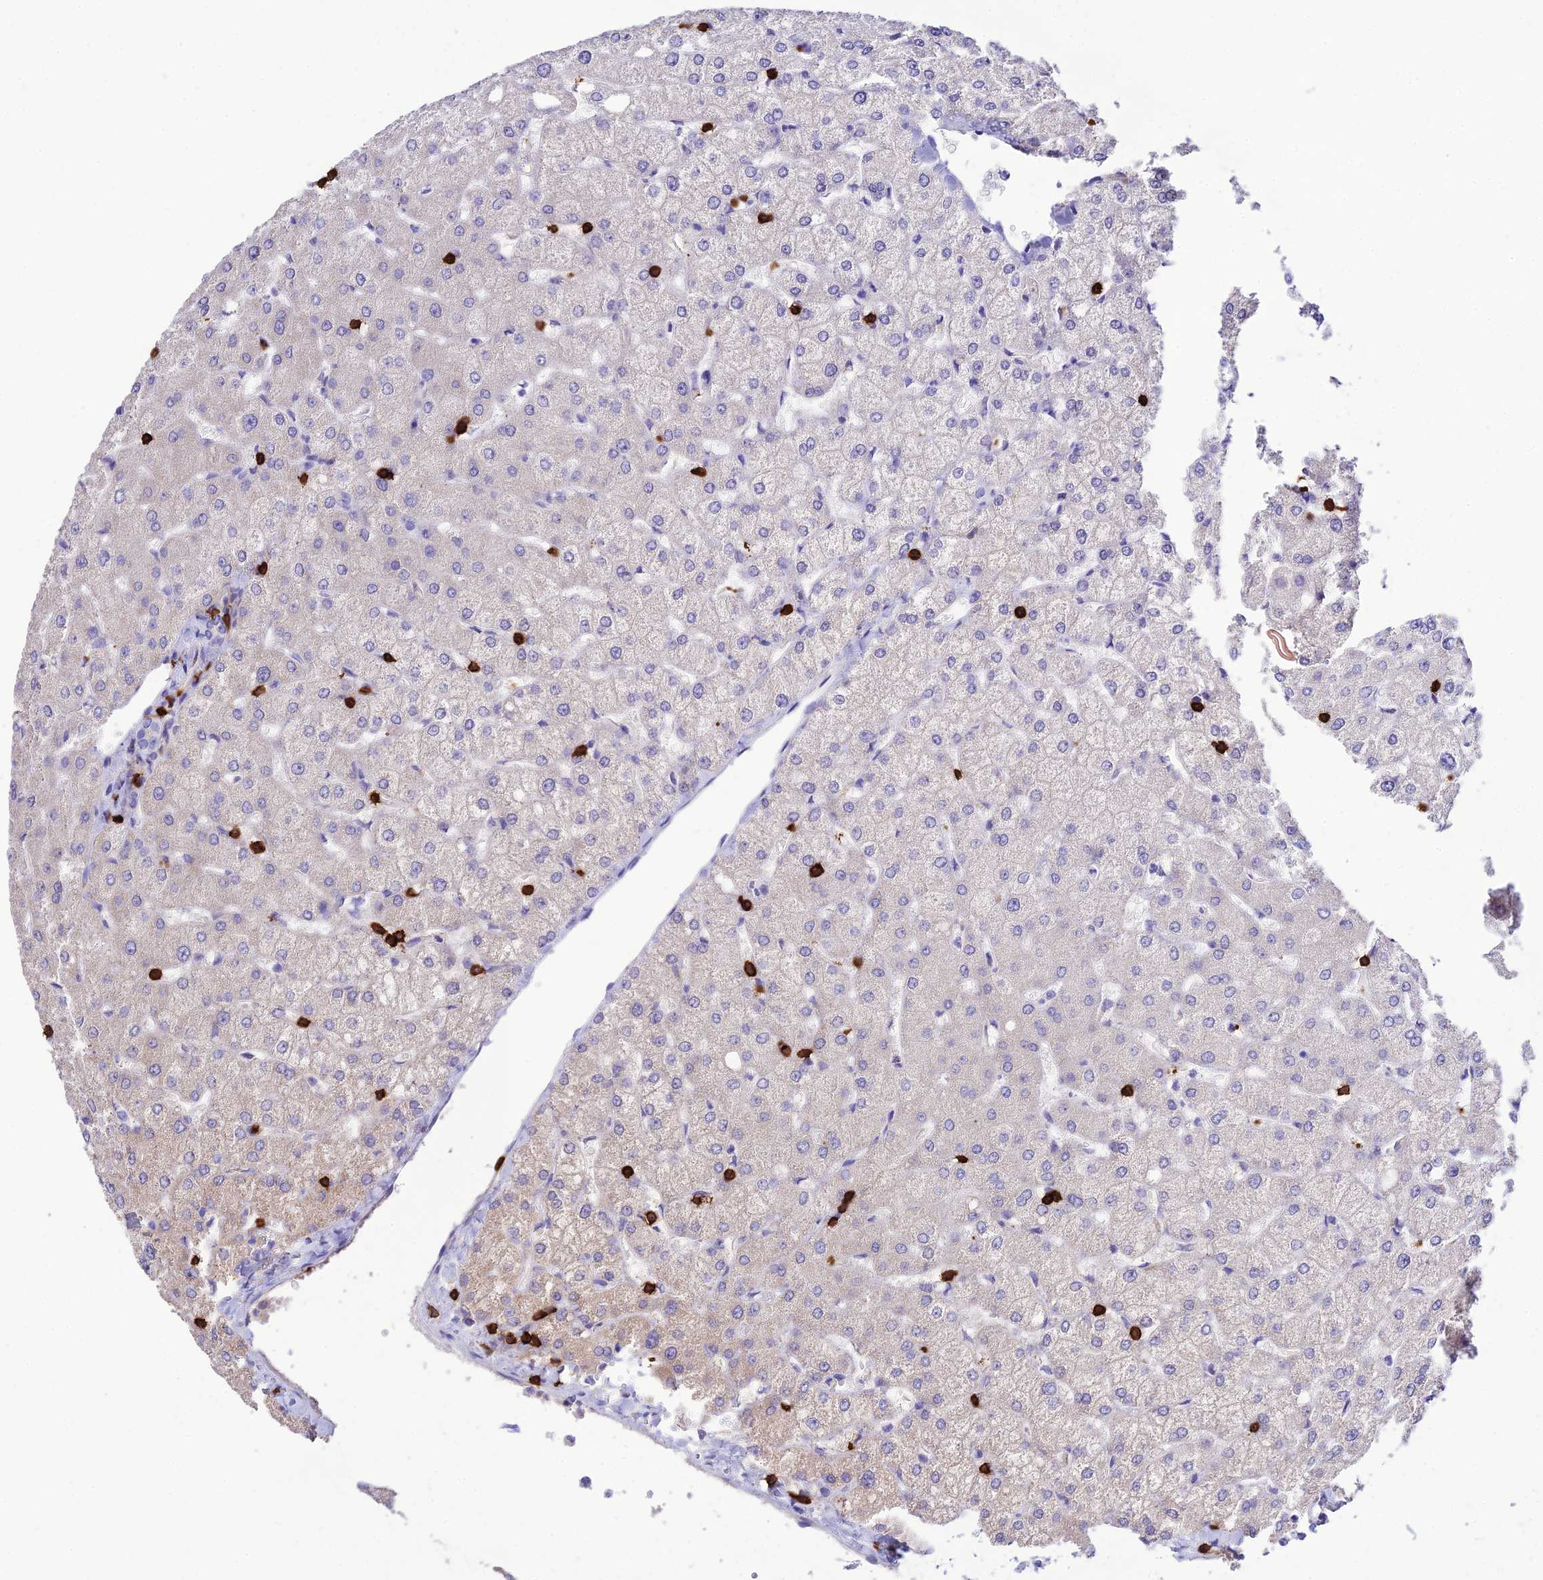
{"staining": {"intensity": "negative", "quantity": "none", "location": "none"}, "tissue": "liver", "cell_type": "Cholangiocytes", "image_type": "normal", "snomed": [{"axis": "morphology", "description": "Normal tissue, NOS"}, {"axis": "topography", "description": "Liver"}], "caption": "Immunohistochemistry histopathology image of normal human liver stained for a protein (brown), which shows no expression in cholangiocytes.", "gene": "PTPRCAP", "patient": {"sex": "female", "age": 54}}